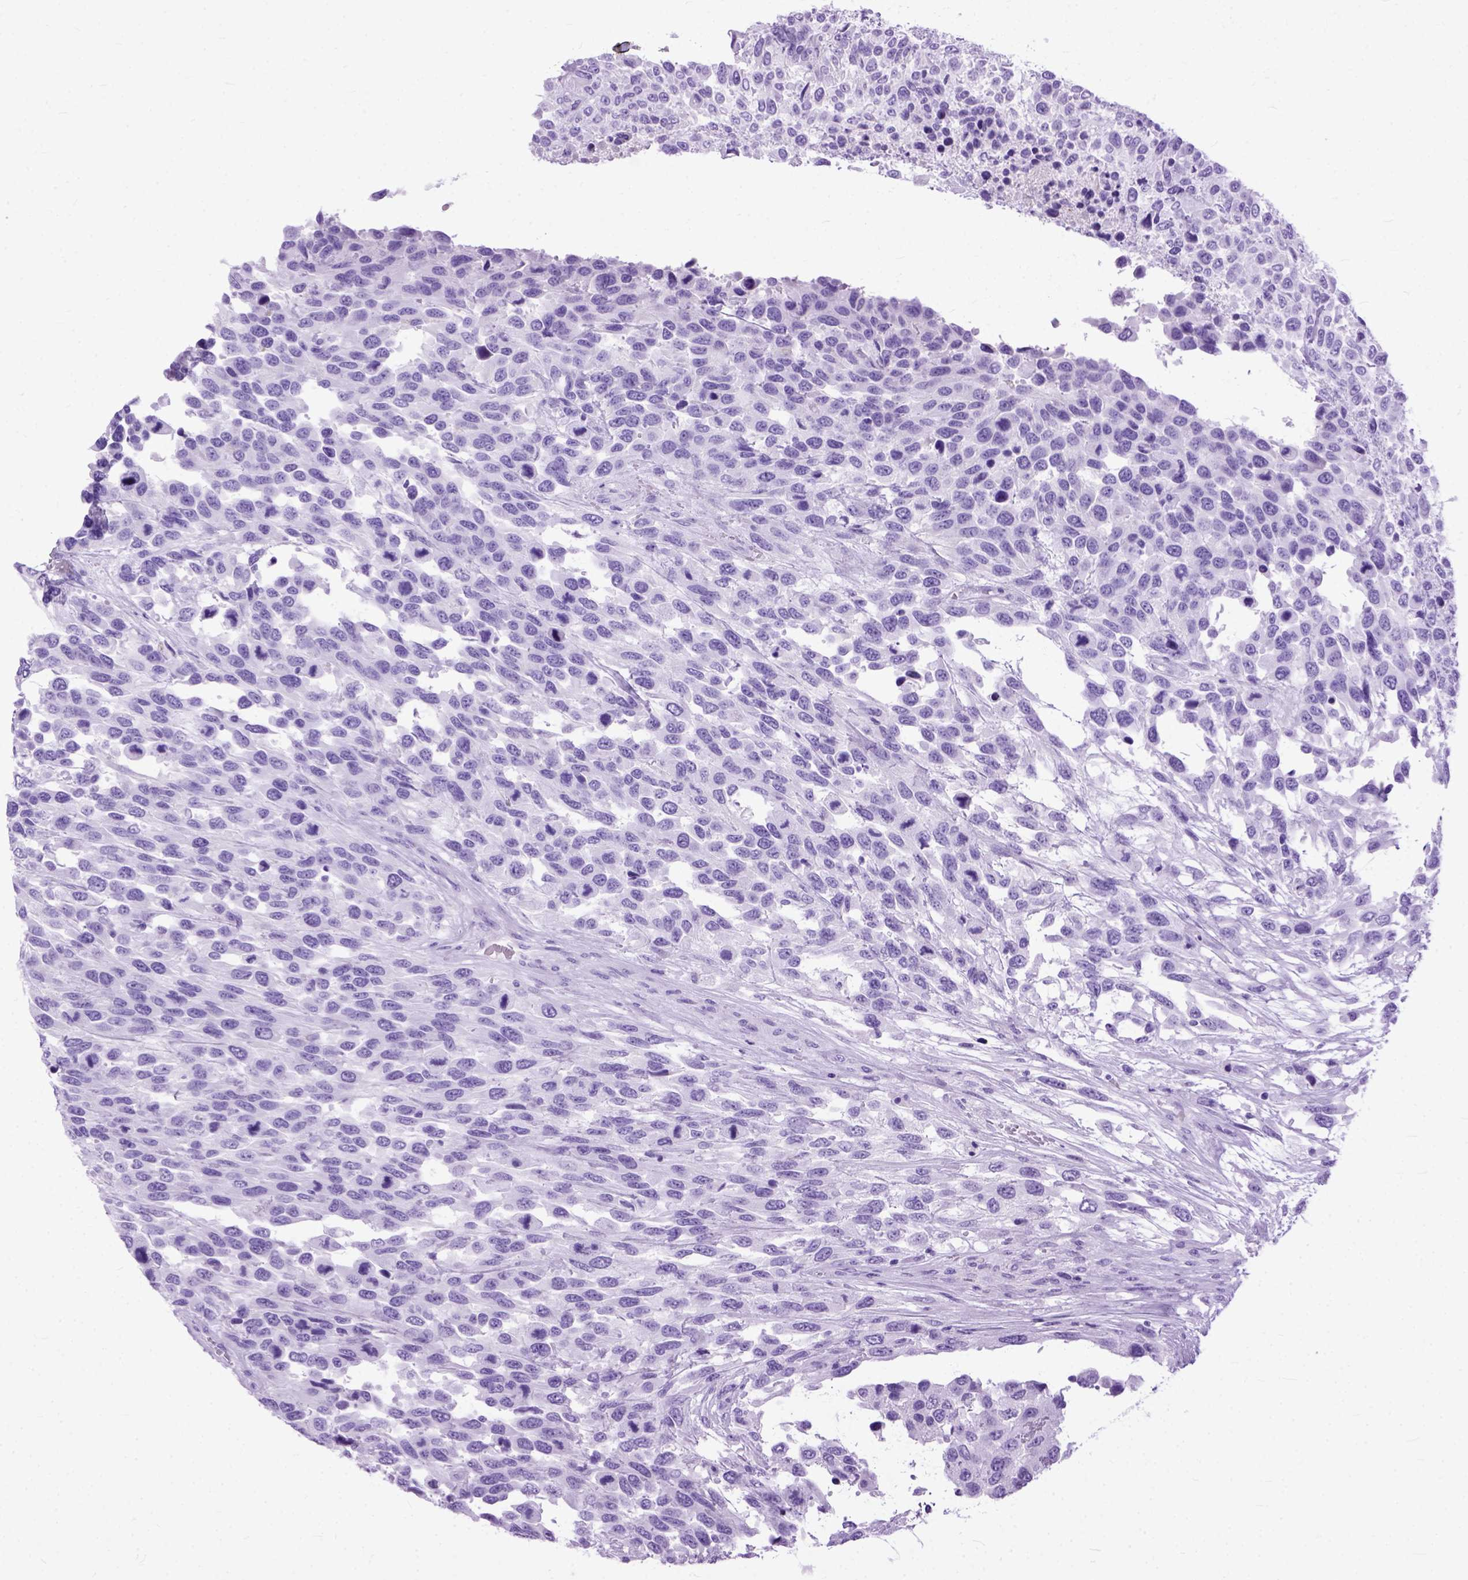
{"staining": {"intensity": "negative", "quantity": "none", "location": "none"}, "tissue": "urothelial cancer", "cell_type": "Tumor cells", "image_type": "cancer", "snomed": [{"axis": "morphology", "description": "Urothelial carcinoma, High grade"}, {"axis": "topography", "description": "Urinary bladder"}], "caption": "A photomicrograph of urothelial cancer stained for a protein demonstrates no brown staining in tumor cells.", "gene": "GNGT1", "patient": {"sex": "female", "age": 70}}